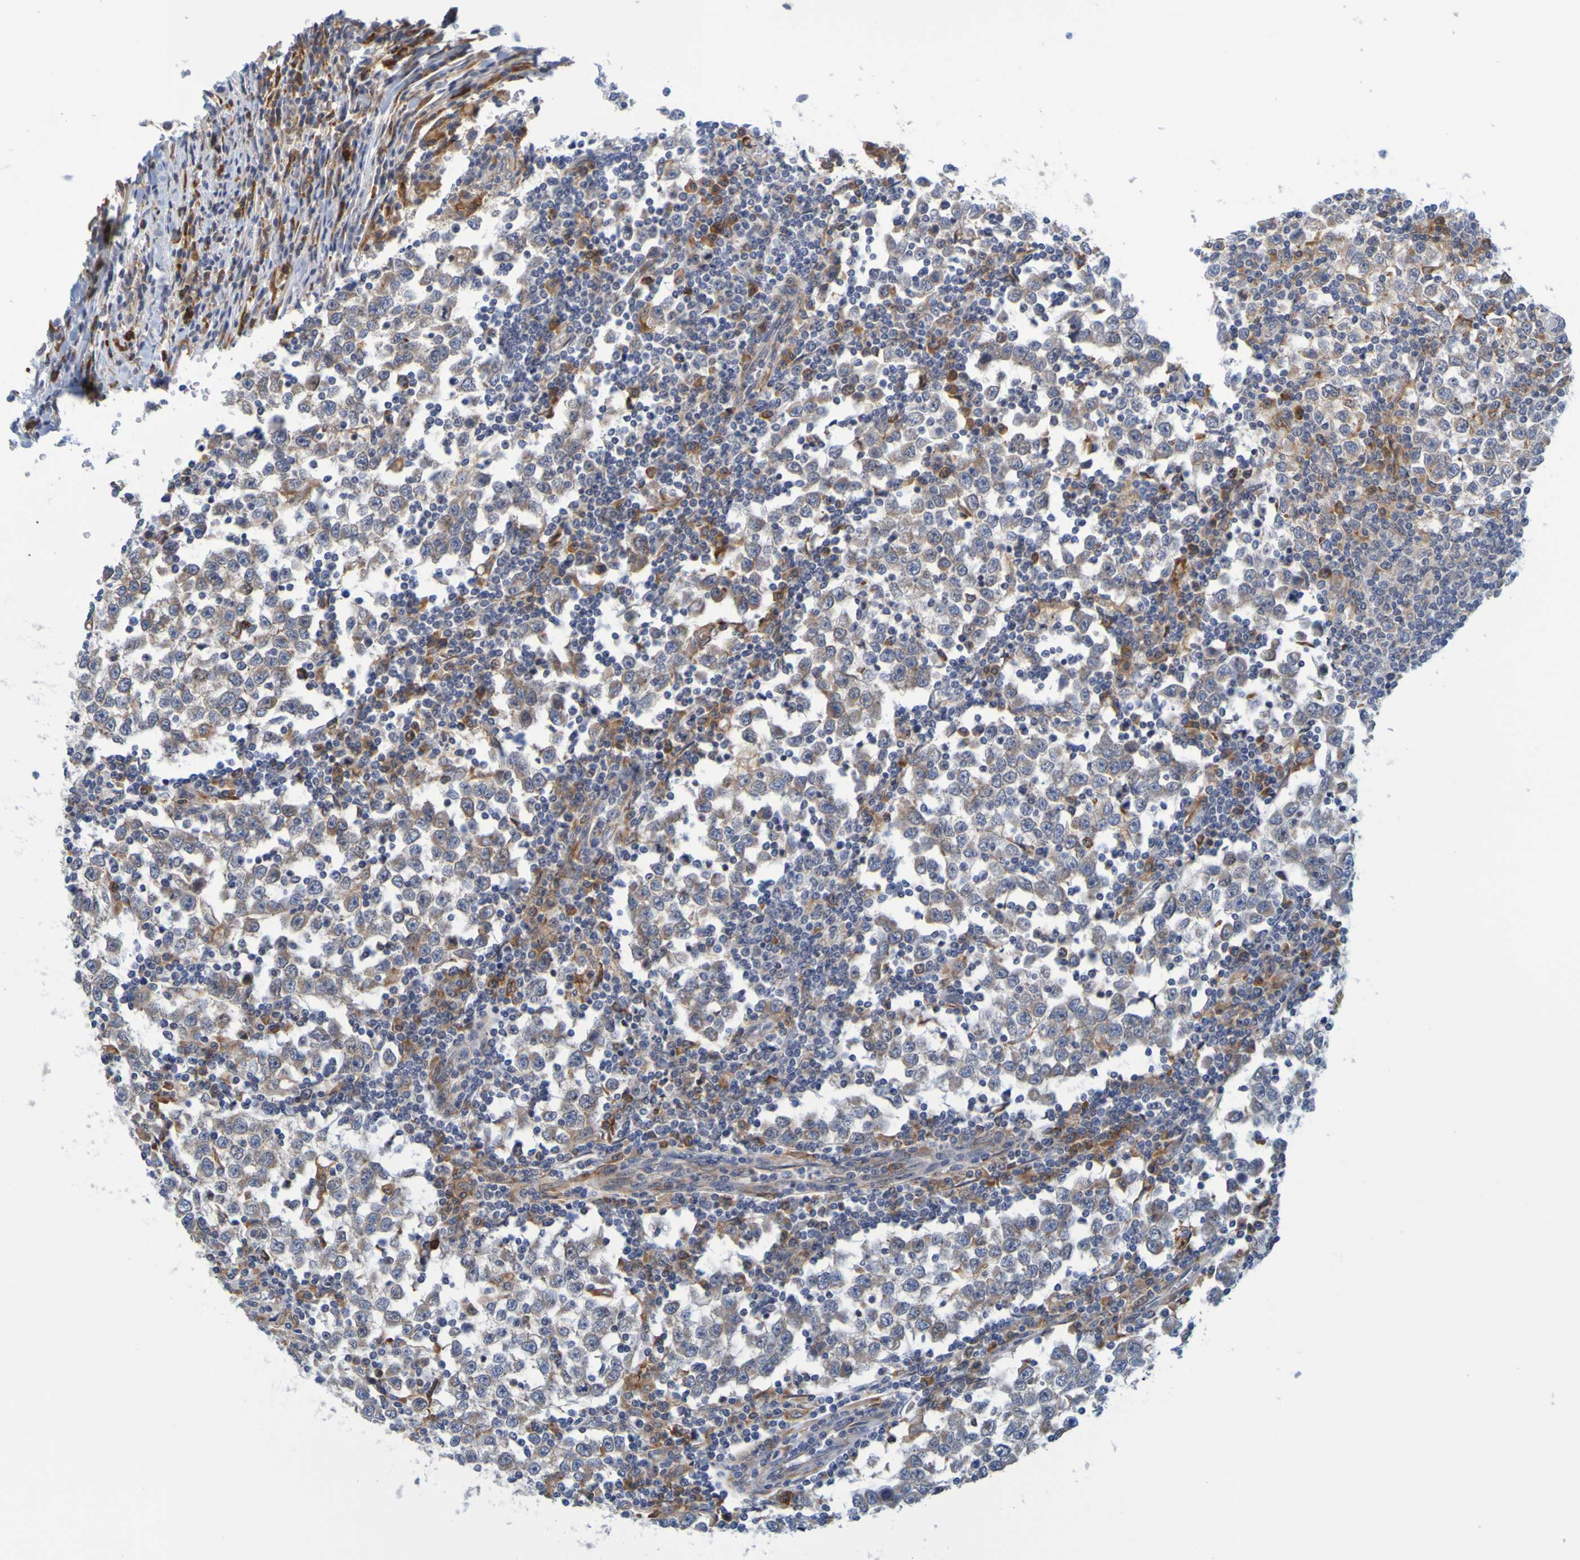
{"staining": {"intensity": "moderate", "quantity": "25%-75%", "location": "cytoplasmic/membranous,nuclear"}, "tissue": "testis cancer", "cell_type": "Tumor cells", "image_type": "cancer", "snomed": [{"axis": "morphology", "description": "Seminoma, NOS"}, {"axis": "topography", "description": "Testis"}], "caption": "A medium amount of moderate cytoplasmic/membranous and nuclear expression is identified in about 25%-75% of tumor cells in testis cancer (seminoma) tissue. (DAB (3,3'-diaminobenzidine) = brown stain, brightfield microscopy at high magnification).", "gene": "SIL1", "patient": {"sex": "male", "age": 65}}